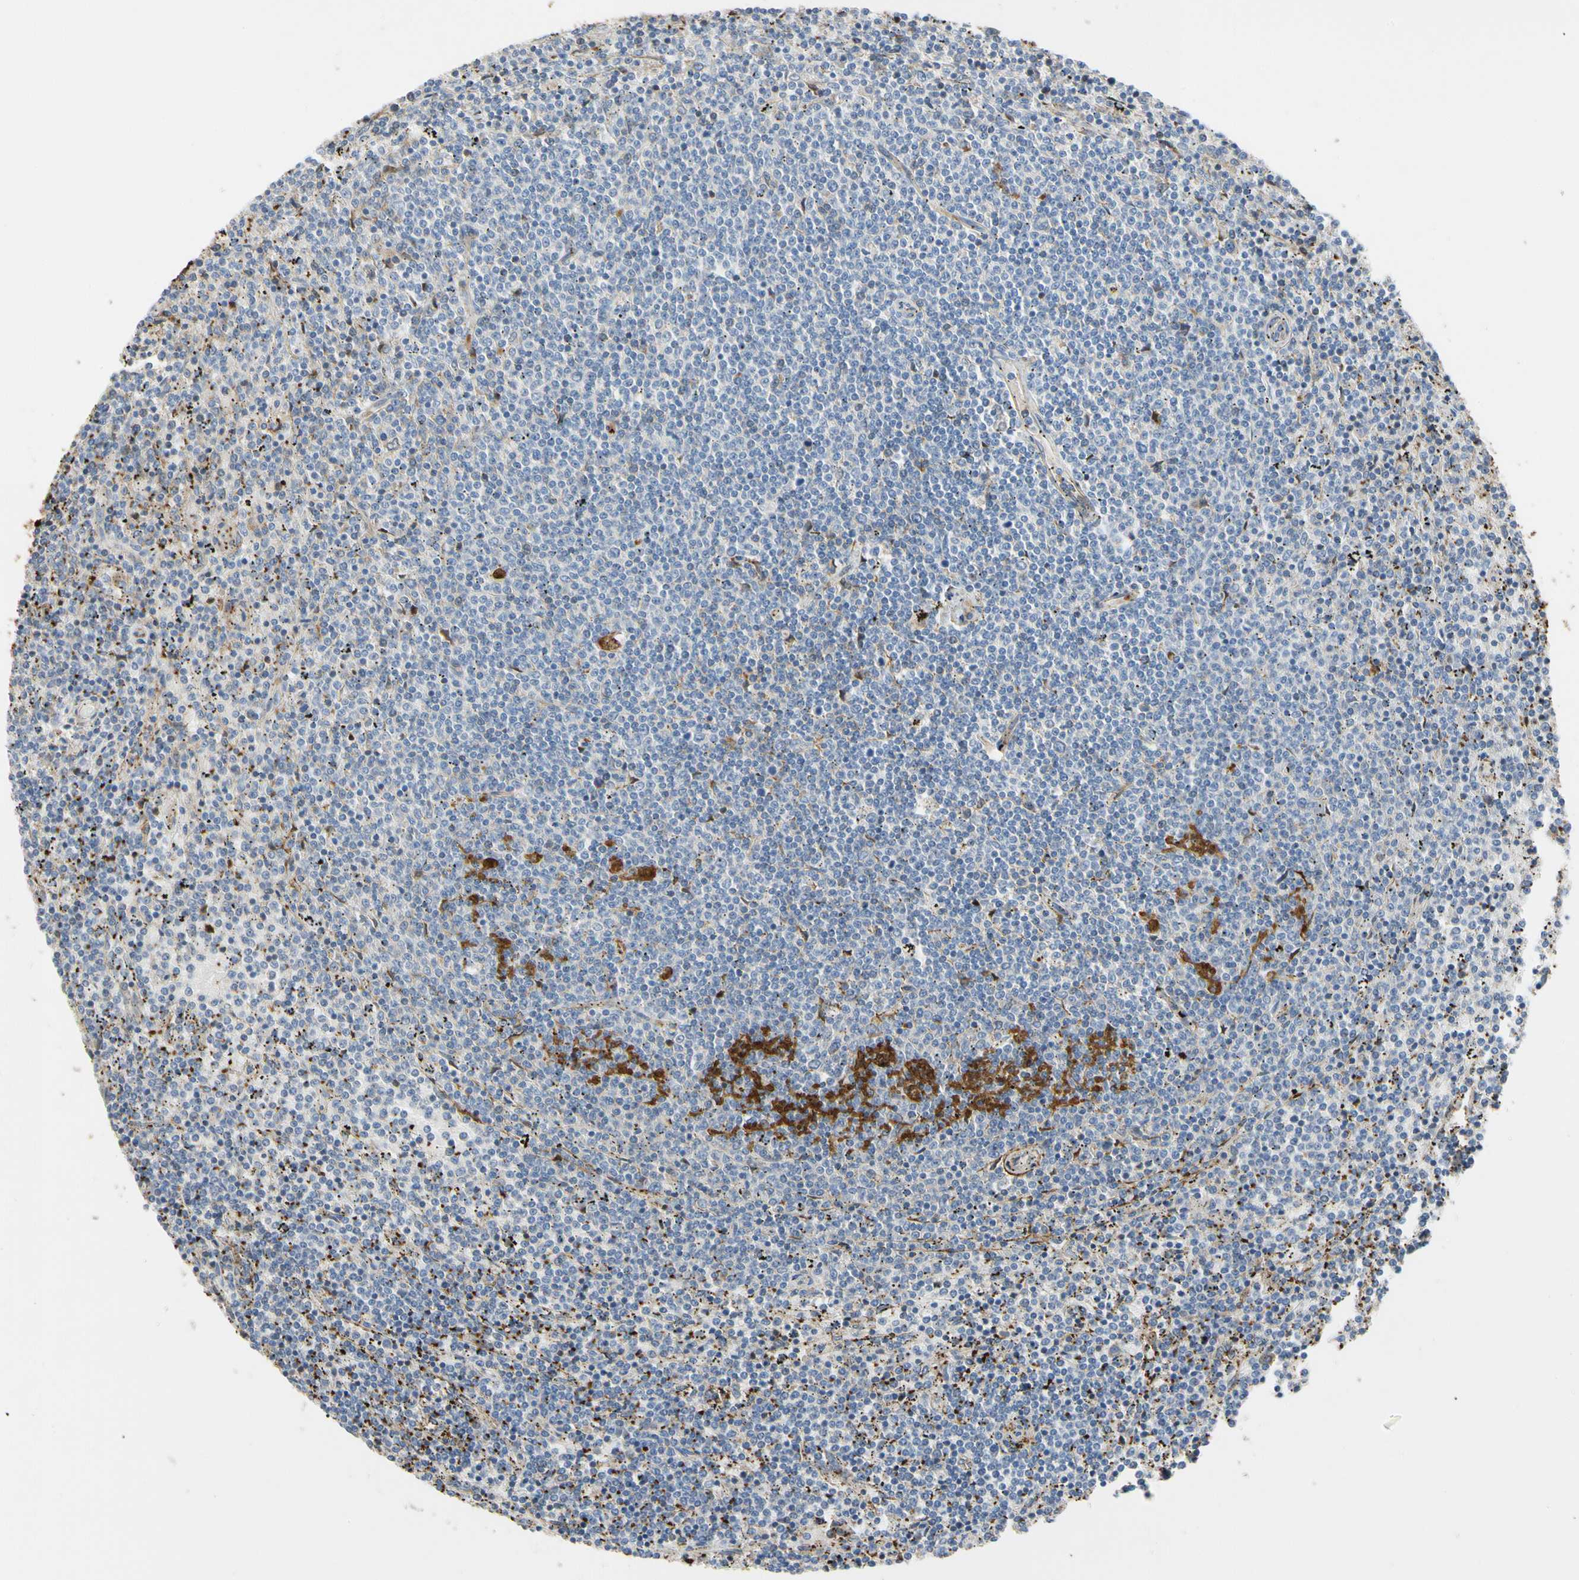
{"staining": {"intensity": "negative", "quantity": "none", "location": "none"}, "tissue": "lymphoma", "cell_type": "Tumor cells", "image_type": "cancer", "snomed": [{"axis": "morphology", "description": "Malignant lymphoma, non-Hodgkin's type, Low grade"}, {"axis": "topography", "description": "Spleen"}], "caption": "This is an immunohistochemistry (IHC) photomicrograph of human lymphoma. There is no positivity in tumor cells.", "gene": "FGB", "patient": {"sex": "female", "age": 50}}